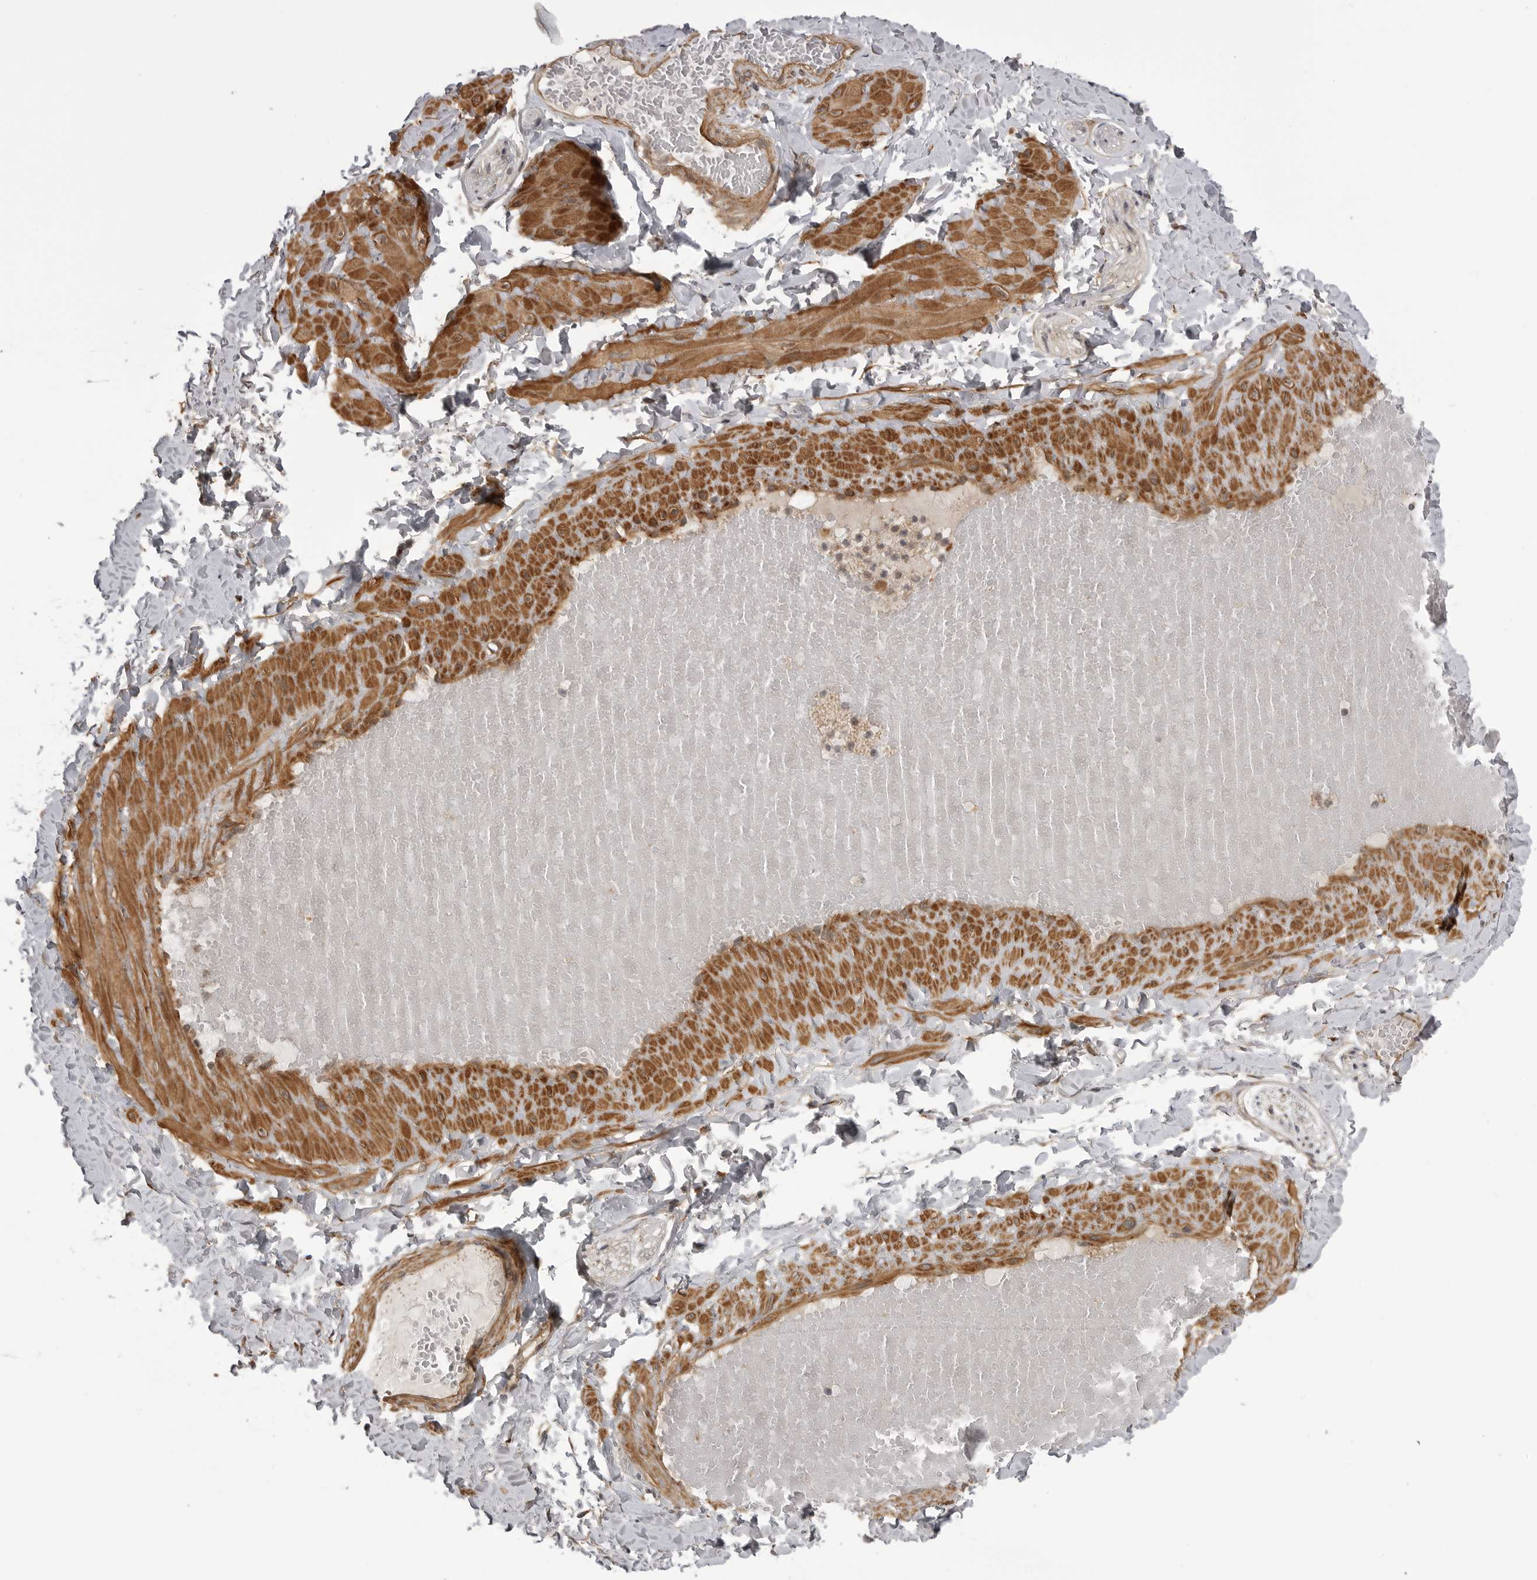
{"staining": {"intensity": "weak", "quantity": ">75%", "location": "cytoplasmic/membranous"}, "tissue": "adipose tissue", "cell_type": "Adipocytes", "image_type": "normal", "snomed": [{"axis": "morphology", "description": "Normal tissue, NOS"}, {"axis": "topography", "description": "Adipose tissue"}, {"axis": "topography", "description": "Vascular tissue"}, {"axis": "topography", "description": "Peripheral nerve tissue"}], "caption": "Weak cytoplasmic/membranous expression is identified in approximately >75% of adipocytes in unremarkable adipose tissue. Using DAB (brown) and hematoxylin (blue) stains, captured at high magnification using brightfield microscopy.", "gene": "PDCL", "patient": {"sex": "male", "age": 25}}